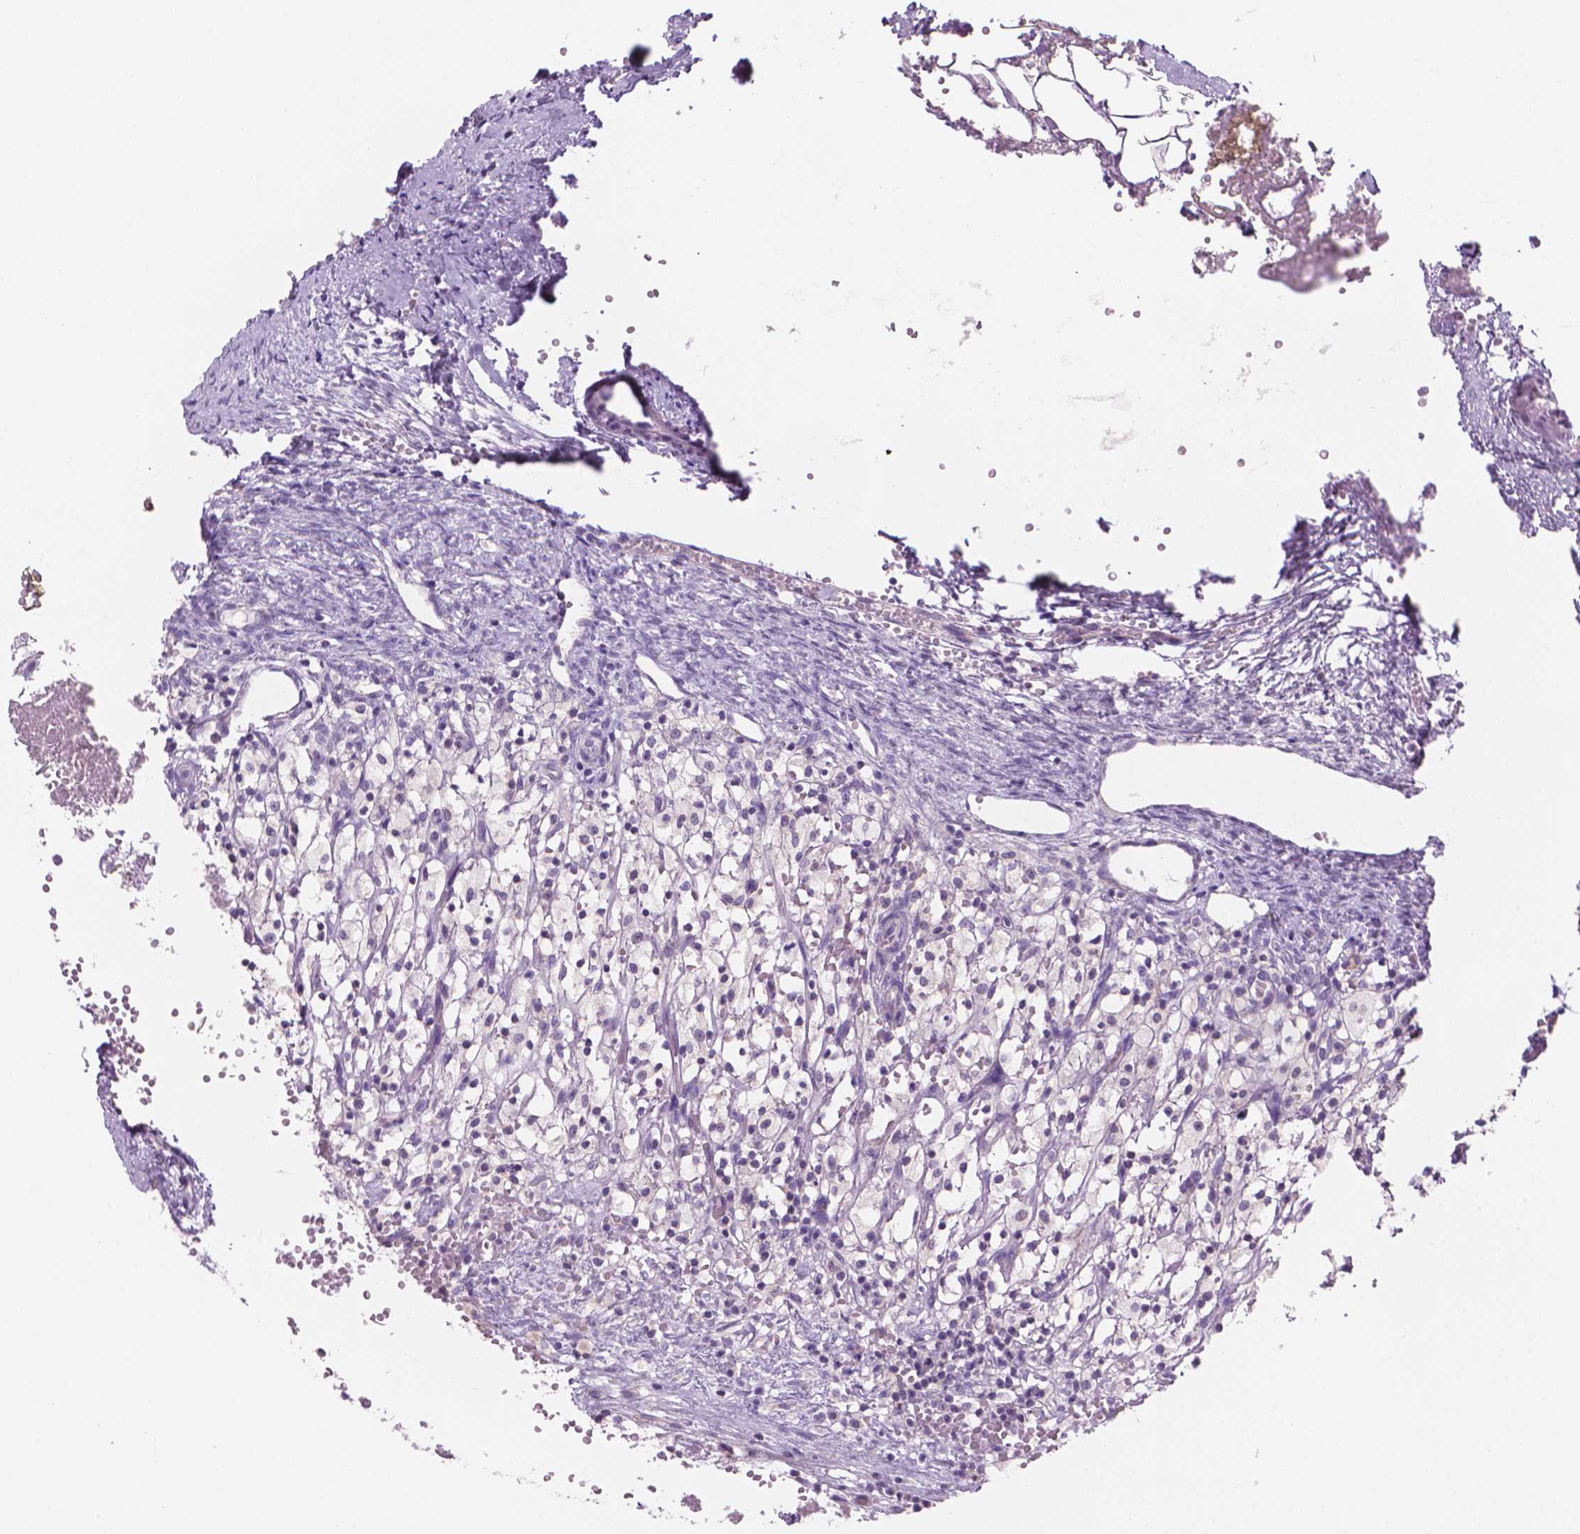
{"staining": {"intensity": "negative", "quantity": "none", "location": "none"}, "tissue": "ovary", "cell_type": "Ovarian stroma cells", "image_type": "normal", "snomed": [{"axis": "morphology", "description": "Normal tissue, NOS"}, {"axis": "topography", "description": "Ovary"}], "caption": "Immunohistochemistry of benign human ovary shows no staining in ovarian stroma cells.", "gene": "ENSG00000187186", "patient": {"sex": "female", "age": 46}}